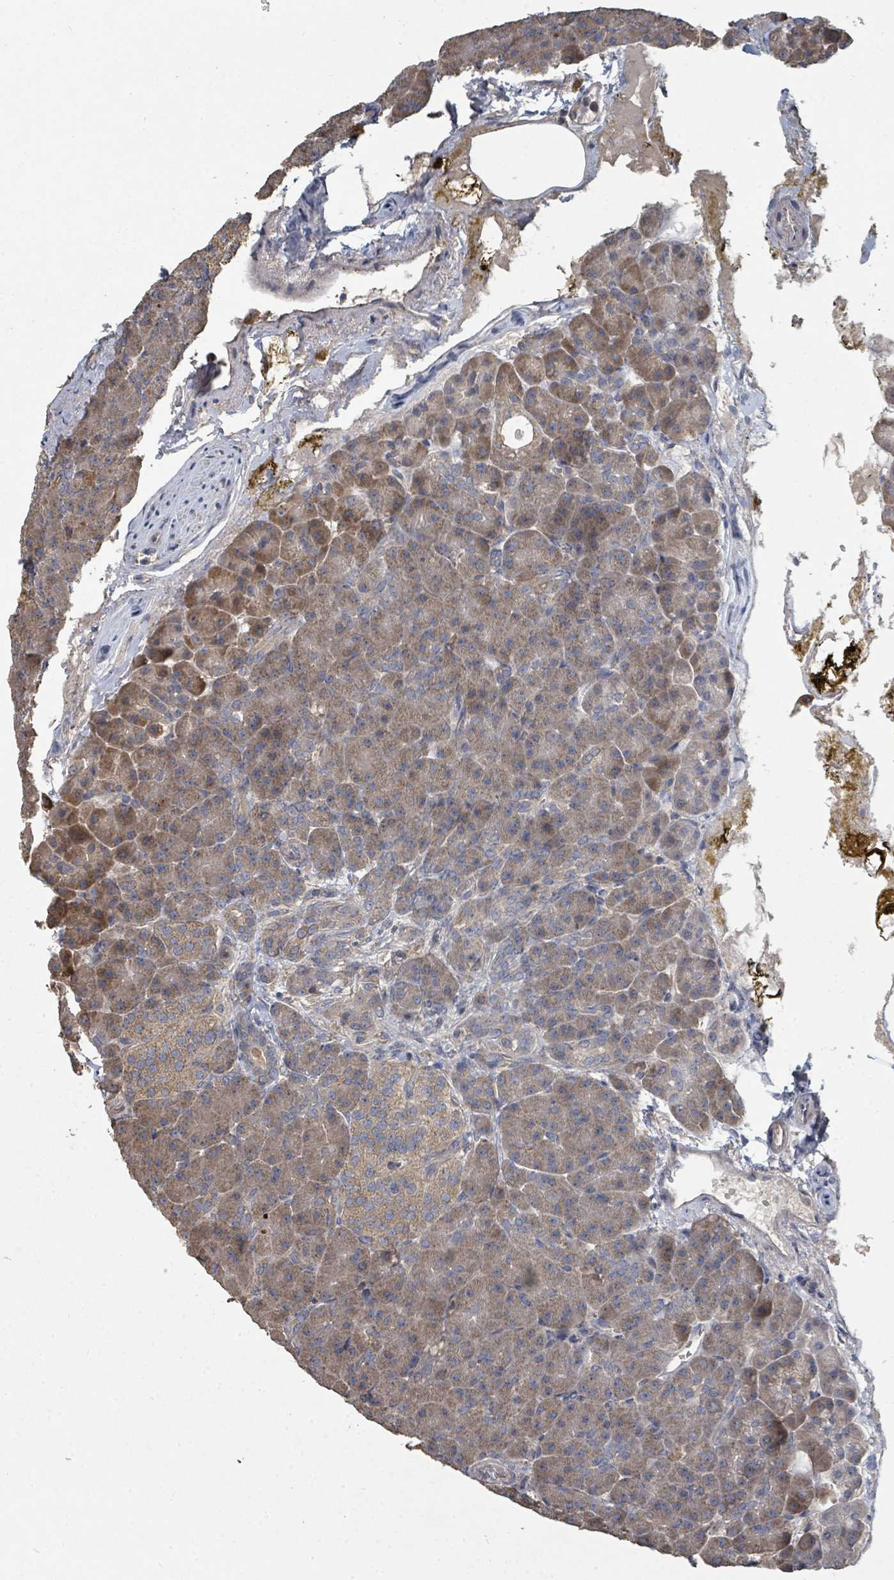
{"staining": {"intensity": "weak", "quantity": ">75%", "location": "cytoplasmic/membranous"}, "tissue": "pancreas", "cell_type": "Exocrine glandular cells", "image_type": "normal", "snomed": [{"axis": "morphology", "description": "Normal tissue, NOS"}, {"axis": "topography", "description": "Pancreas"}], "caption": "Normal pancreas displays weak cytoplasmic/membranous expression in approximately >75% of exocrine glandular cells, visualized by immunohistochemistry. Immunohistochemistry (ihc) stains the protein in brown and the nuclei are stained blue.", "gene": "WDFY1", "patient": {"sex": "female", "age": 74}}